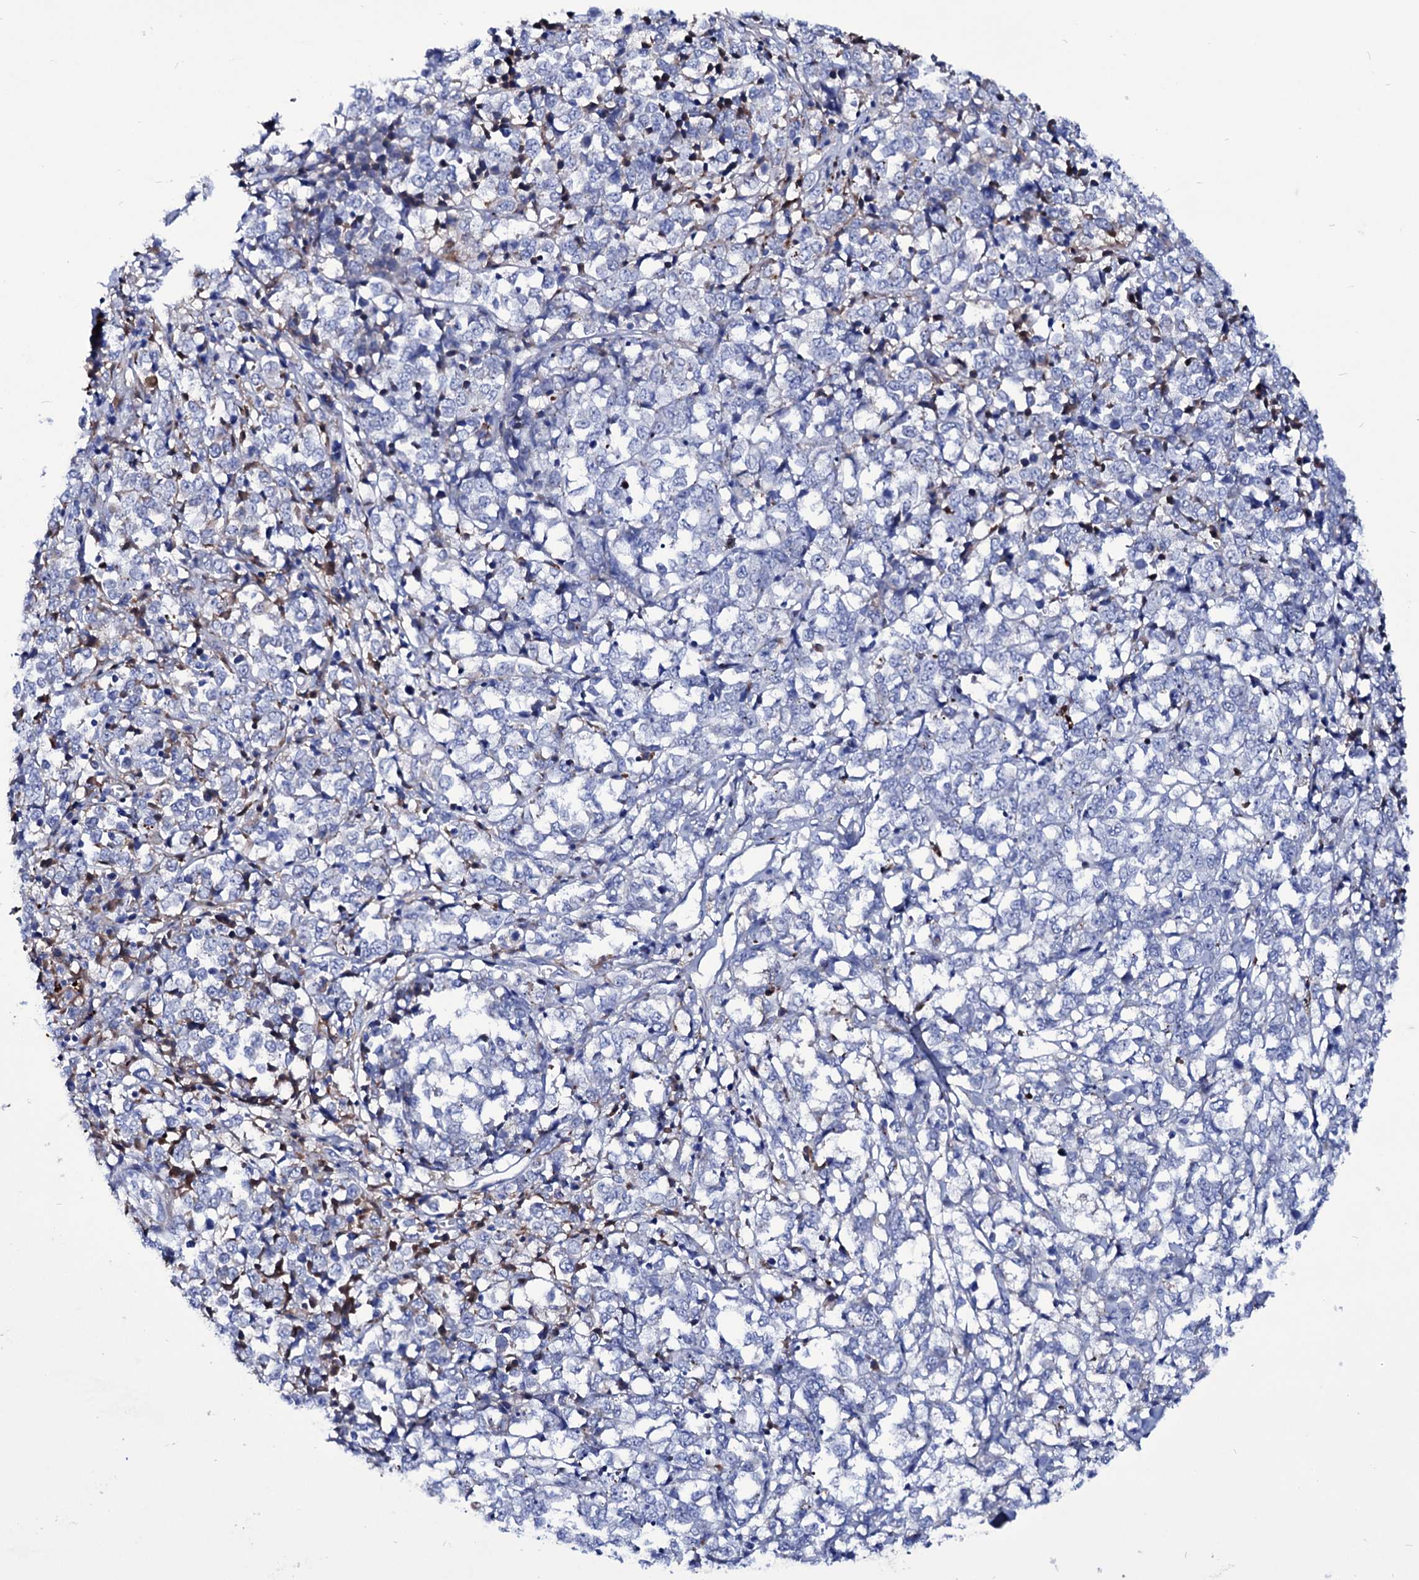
{"staining": {"intensity": "negative", "quantity": "none", "location": "none"}, "tissue": "melanoma", "cell_type": "Tumor cells", "image_type": "cancer", "snomed": [{"axis": "morphology", "description": "Malignant melanoma, NOS"}, {"axis": "topography", "description": "Skin"}], "caption": "Immunohistochemical staining of melanoma demonstrates no significant staining in tumor cells.", "gene": "AXL", "patient": {"sex": "female", "age": 72}}